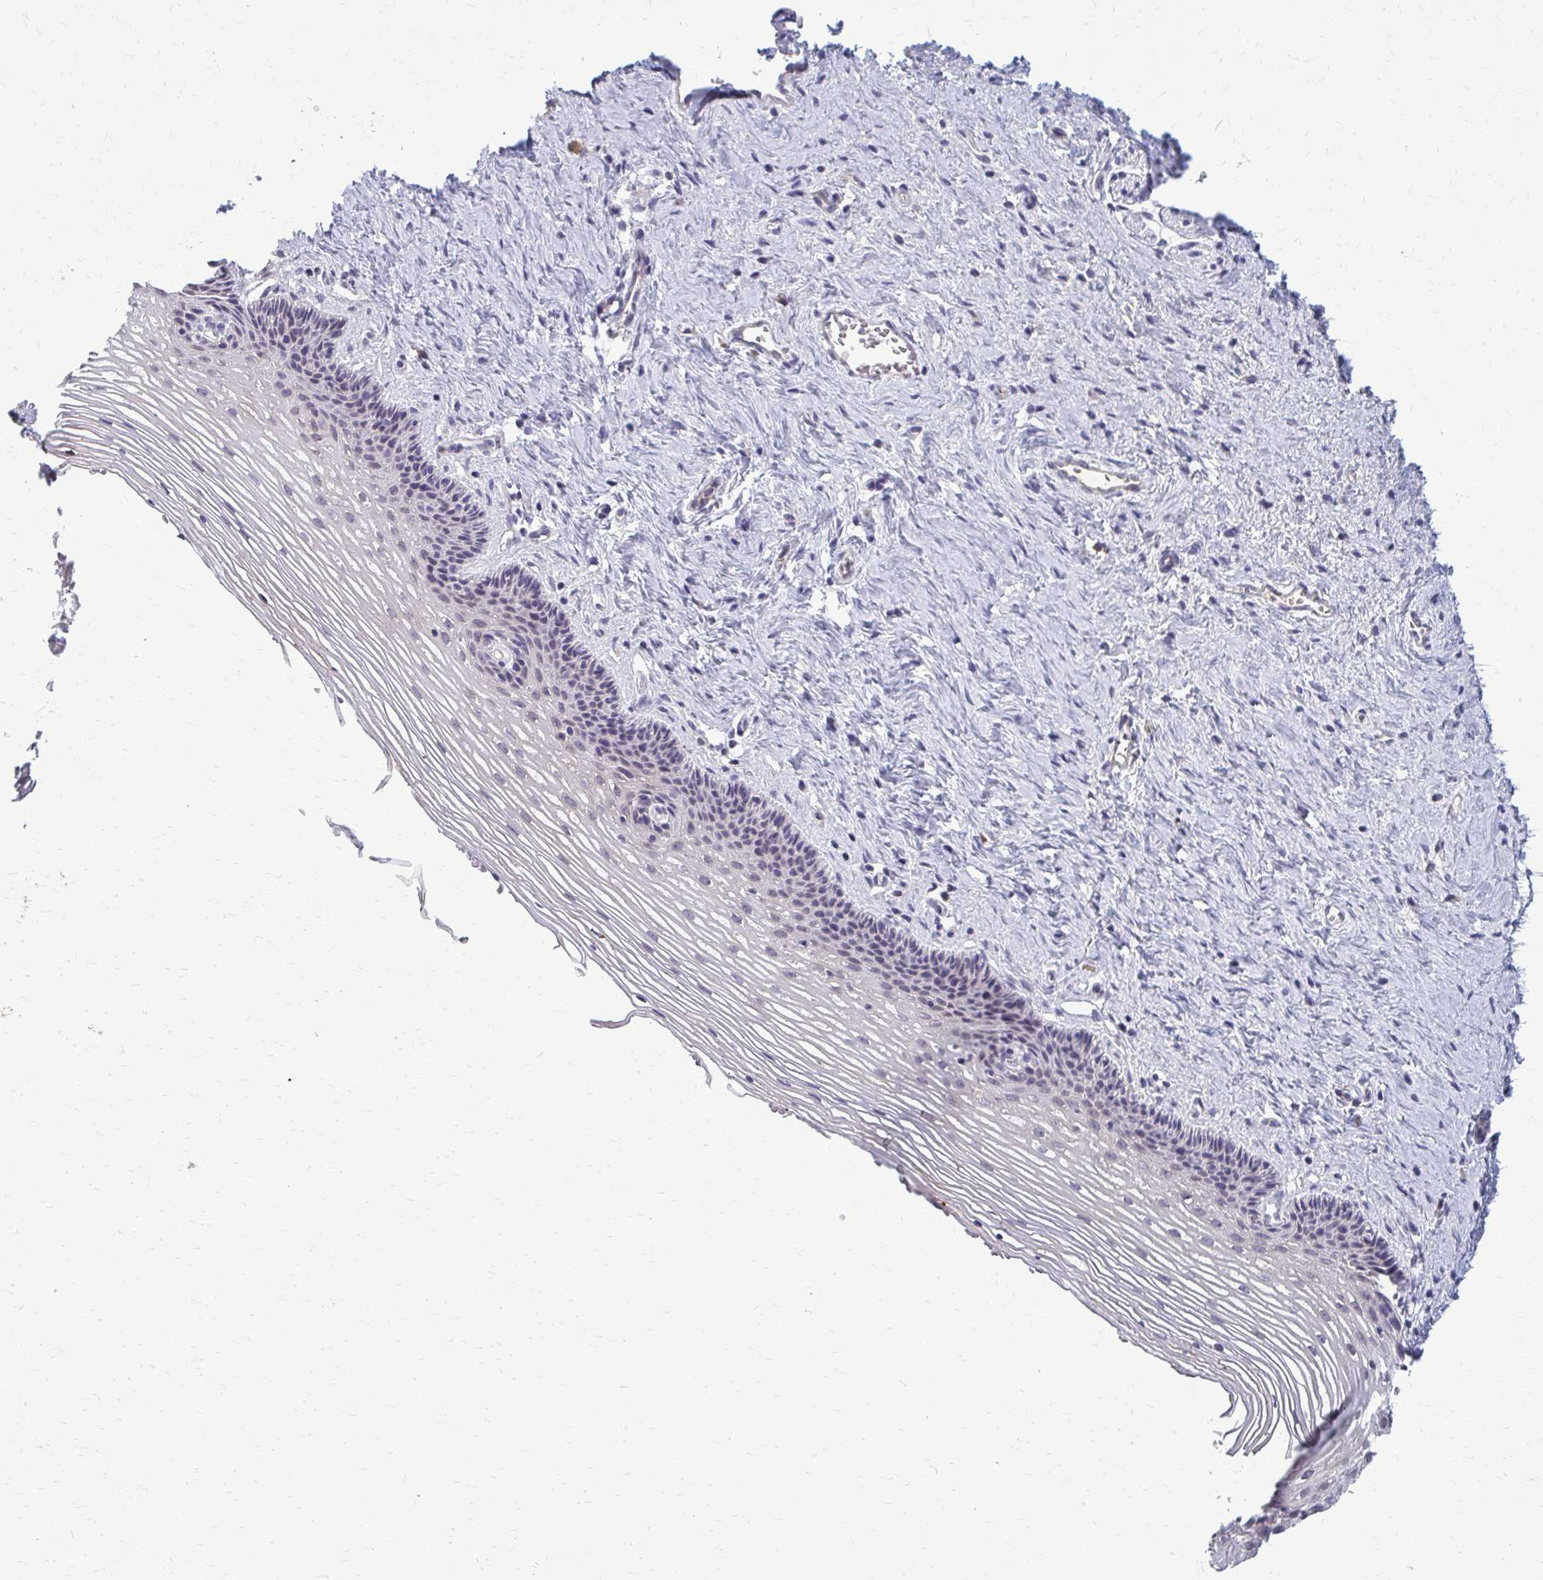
{"staining": {"intensity": "weak", "quantity": "25%-75%", "location": "cytoplasmic/membranous"}, "tissue": "vagina", "cell_type": "Squamous epithelial cells", "image_type": "normal", "snomed": [{"axis": "morphology", "description": "Normal tissue, NOS"}, {"axis": "topography", "description": "Vagina"}, {"axis": "topography", "description": "Cervix"}], "caption": "Immunohistochemistry of benign human vagina exhibits low levels of weak cytoplasmic/membranous positivity in approximately 25%-75% of squamous epithelial cells.", "gene": "MCRIP2", "patient": {"sex": "female", "age": 37}}